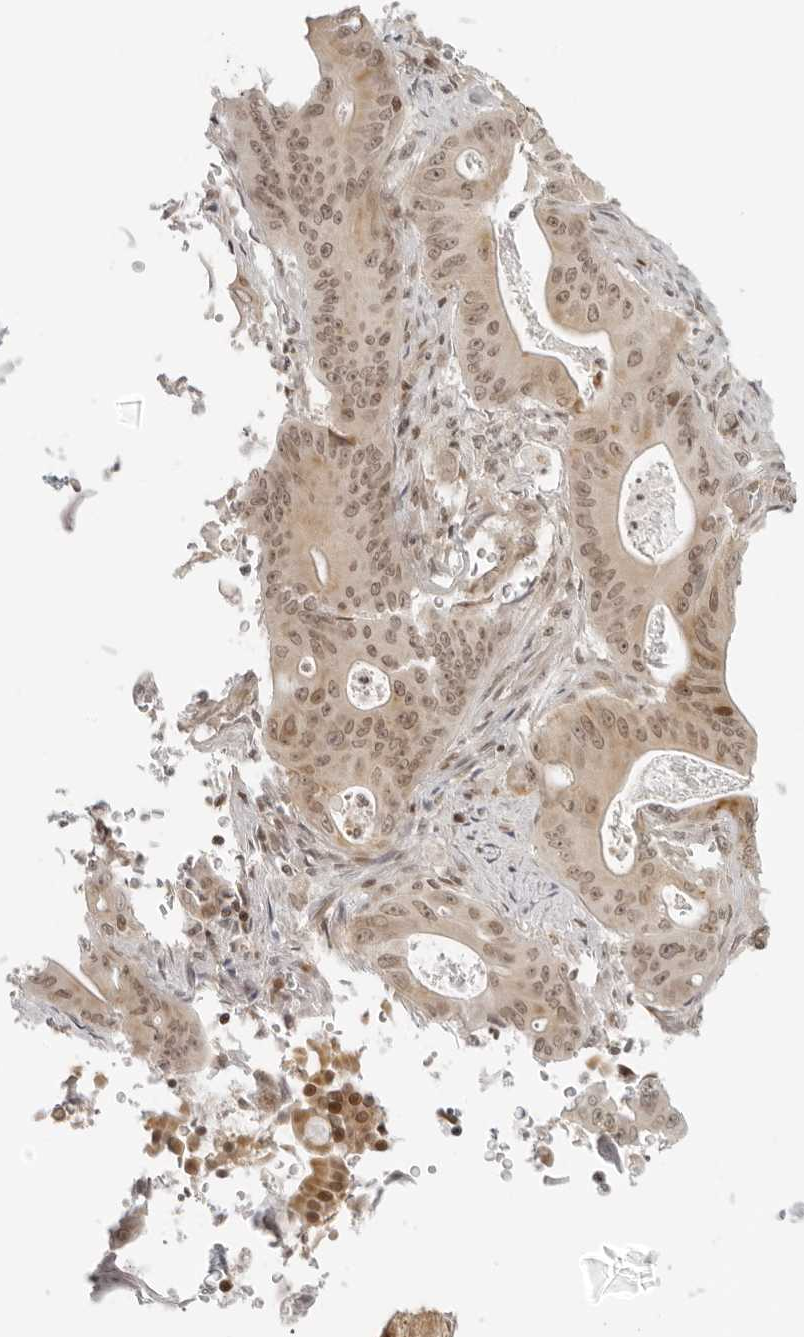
{"staining": {"intensity": "moderate", "quantity": ">75%", "location": "cytoplasmic/membranous,nuclear"}, "tissue": "pancreatic cancer", "cell_type": "Tumor cells", "image_type": "cancer", "snomed": [{"axis": "morphology", "description": "Normal tissue, NOS"}, {"axis": "topography", "description": "Lymph node"}], "caption": "Pancreatic cancer was stained to show a protein in brown. There is medium levels of moderate cytoplasmic/membranous and nuclear staining in about >75% of tumor cells.", "gene": "ZNF407", "patient": {"sex": "male", "age": 62}}